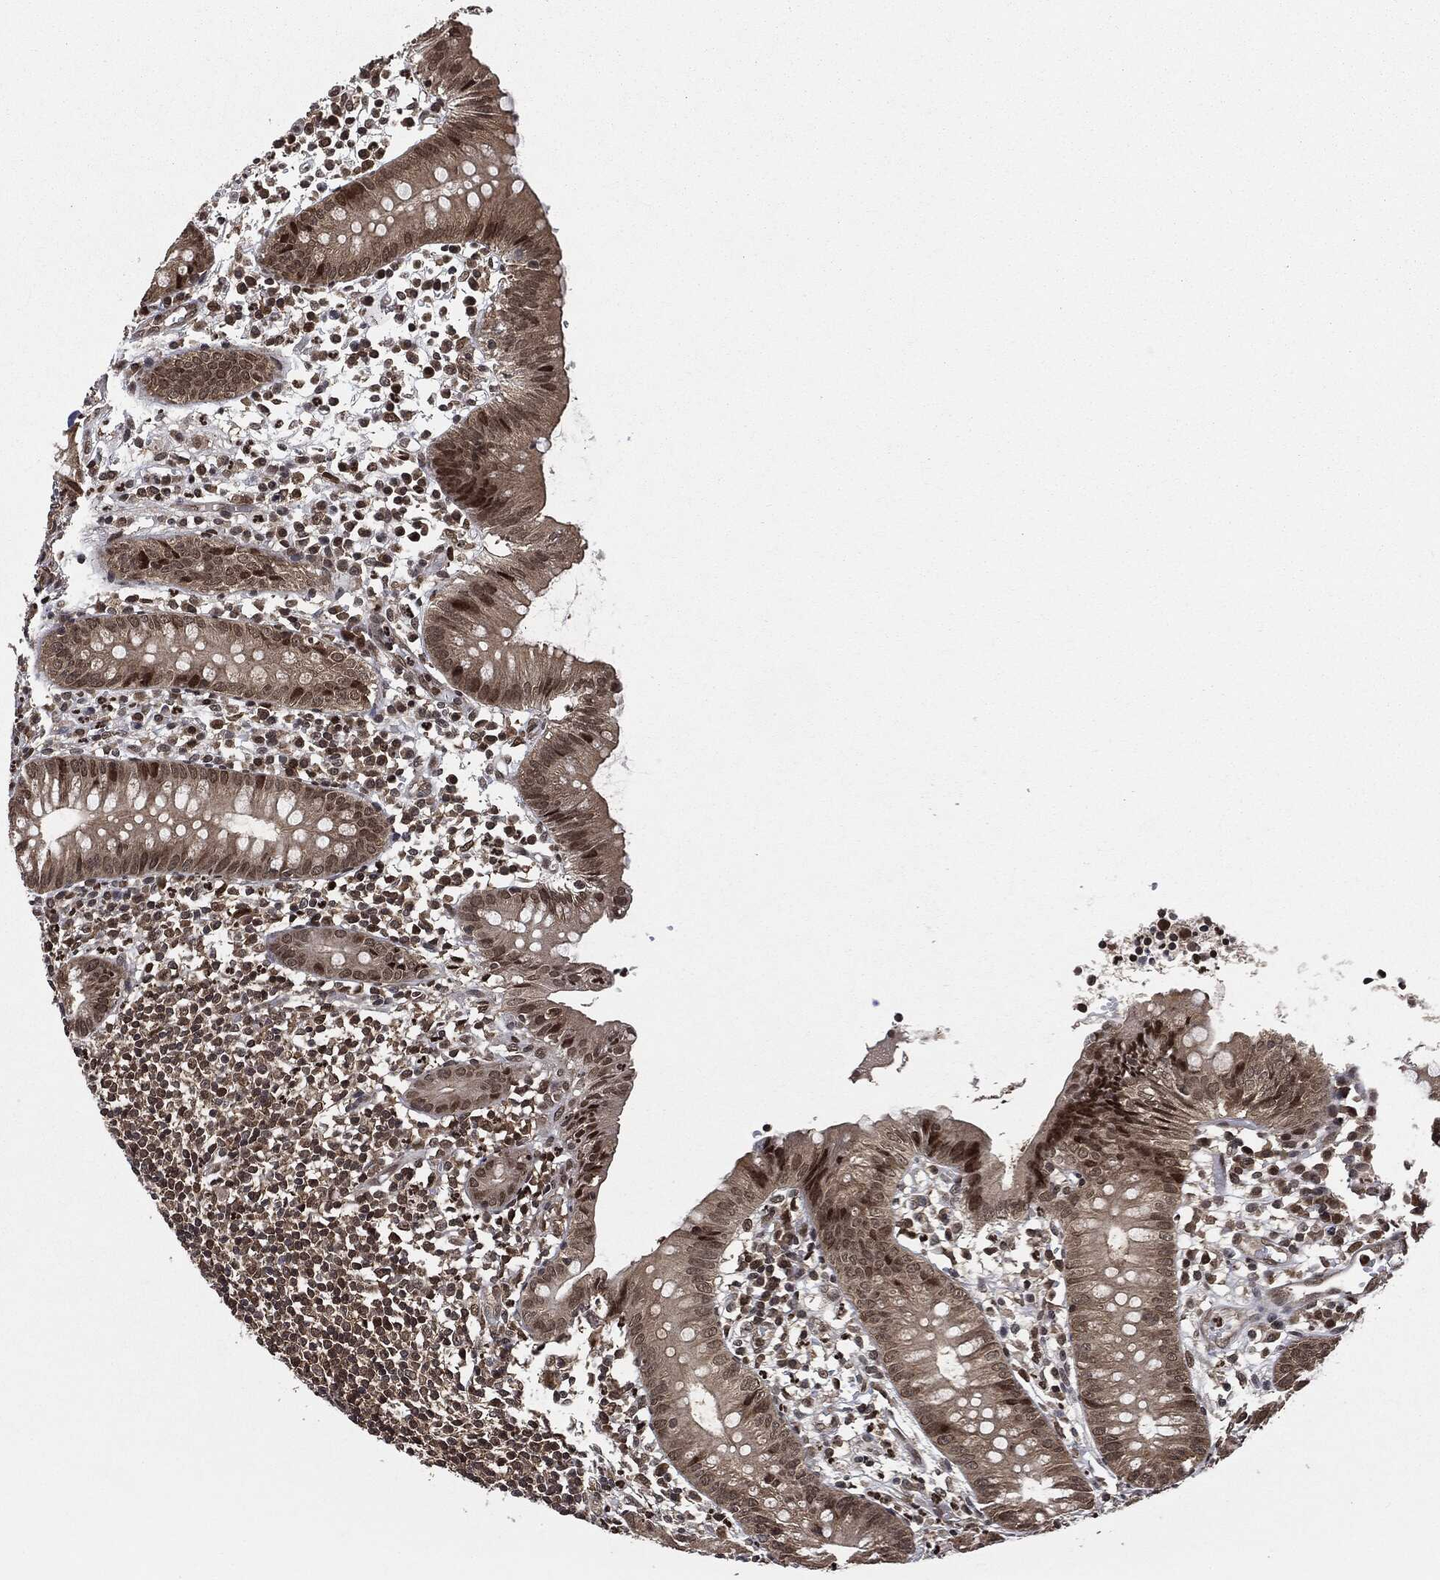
{"staining": {"intensity": "moderate", "quantity": "25%-75%", "location": "cytoplasmic/membranous,nuclear"}, "tissue": "appendix", "cell_type": "Glandular cells", "image_type": "normal", "snomed": [{"axis": "morphology", "description": "Normal tissue, NOS"}, {"axis": "topography", "description": "Appendix"}], "caption": "Normal appendix was stained to show a protein in brown. There is medium levels of moderate cytoplasmic/membranous,nuclear positivity in approximately 25%-75% of glandular cells.", "gene": "TBC1D22A", "patient": {"sex": "female", "age": 40}}